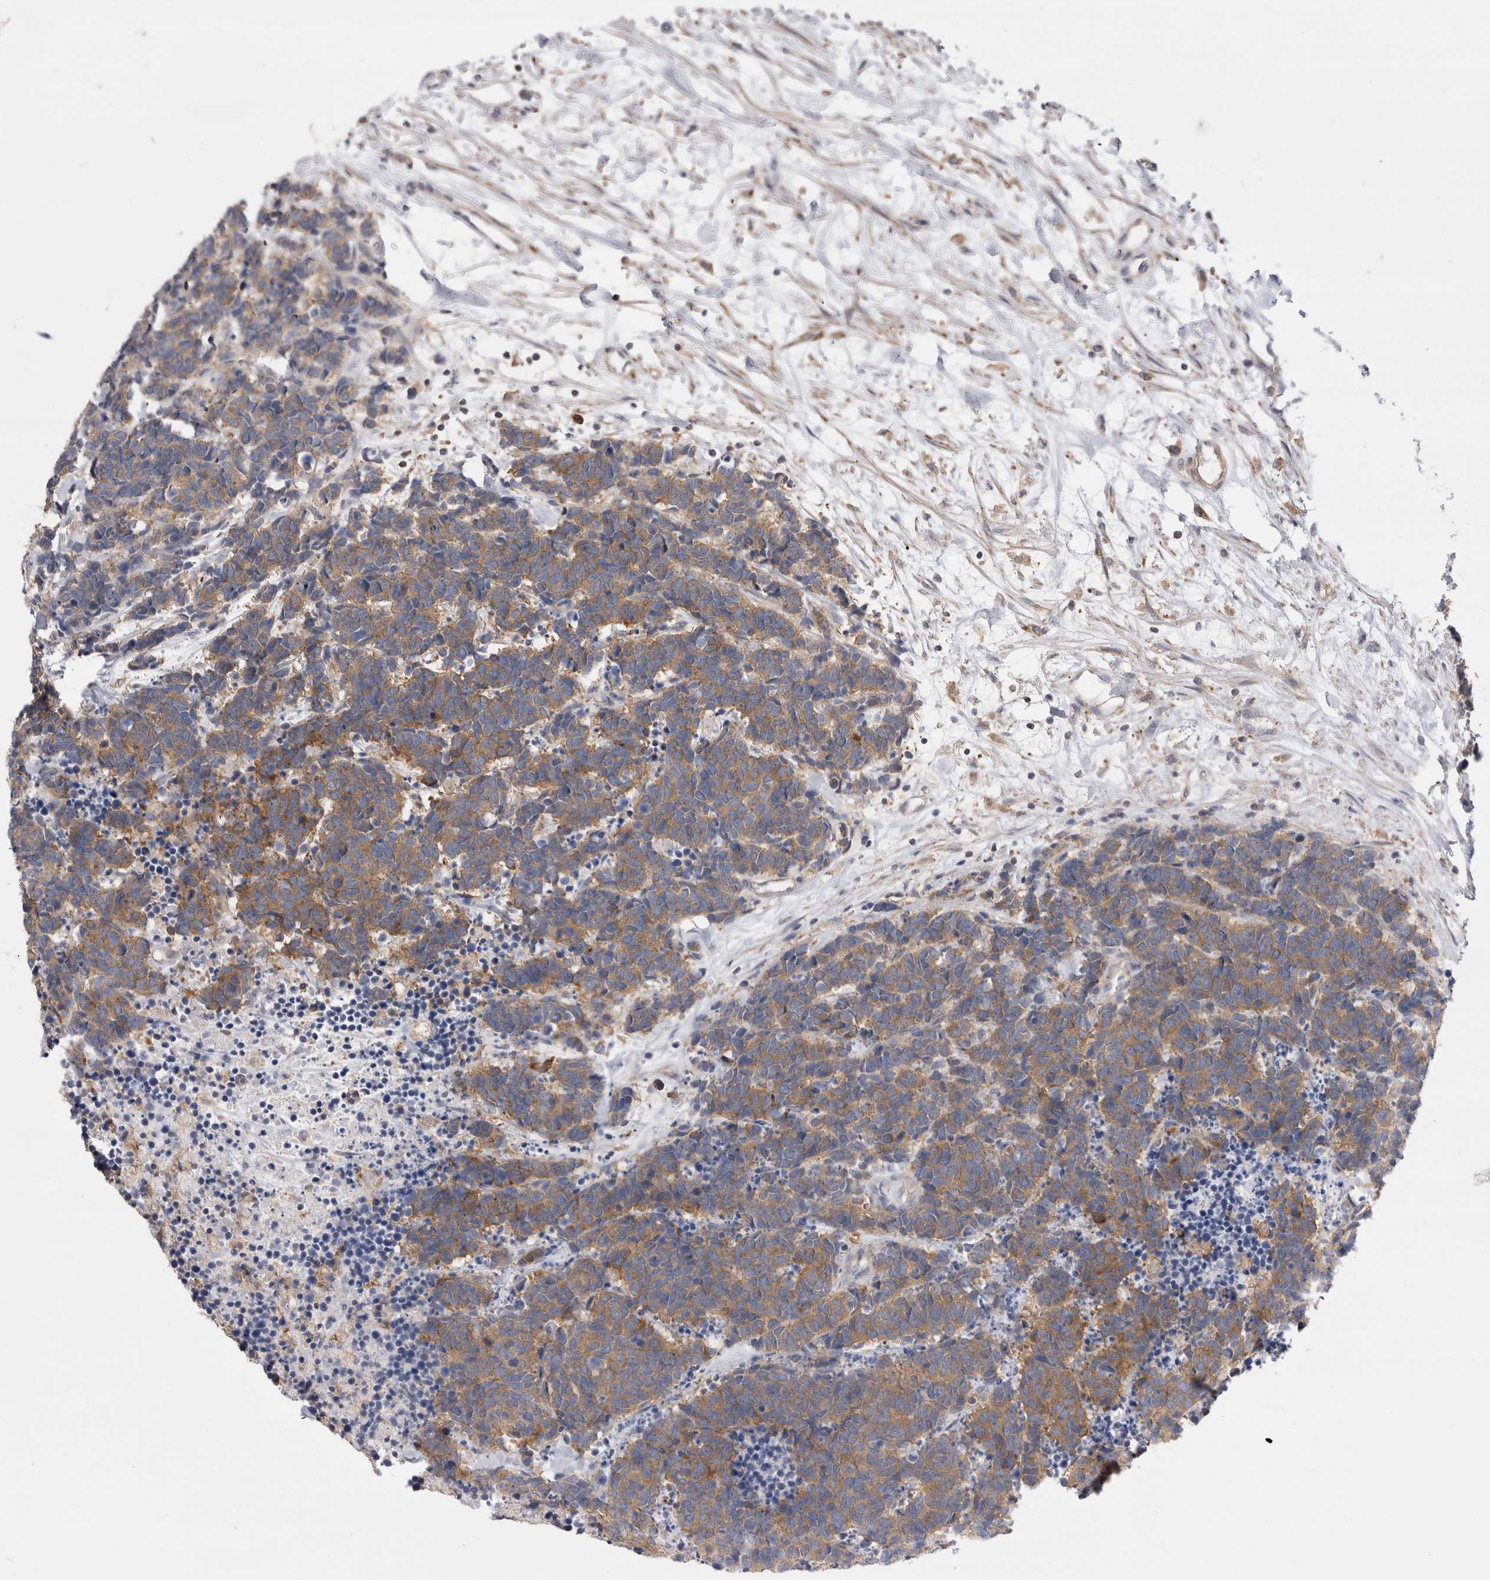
{"staining": {"intensity": "moderate", "quantity": ">75%", "location": "cytoplasmic/membranous"}, "tissue": "carcinoid", "cell_type": "Tumor cells", "image_type": "cancer", "snomed": [{"axis": "morphology", "description": "Carcinoma, NOS"}, {"axis": "morphology", "description": "Carcinoid, malignant, NOS"}, {"axis": "topography", "description": "Urinary bladder"}], "caption": "Brown immunohistochemical staining in carcinoma displays moderate cytoplasmic/membranous staining in approximately >75% of tumor cells.", "gene": "RAB11FIP1", "patient": {"sex": "male", "age": 57}}